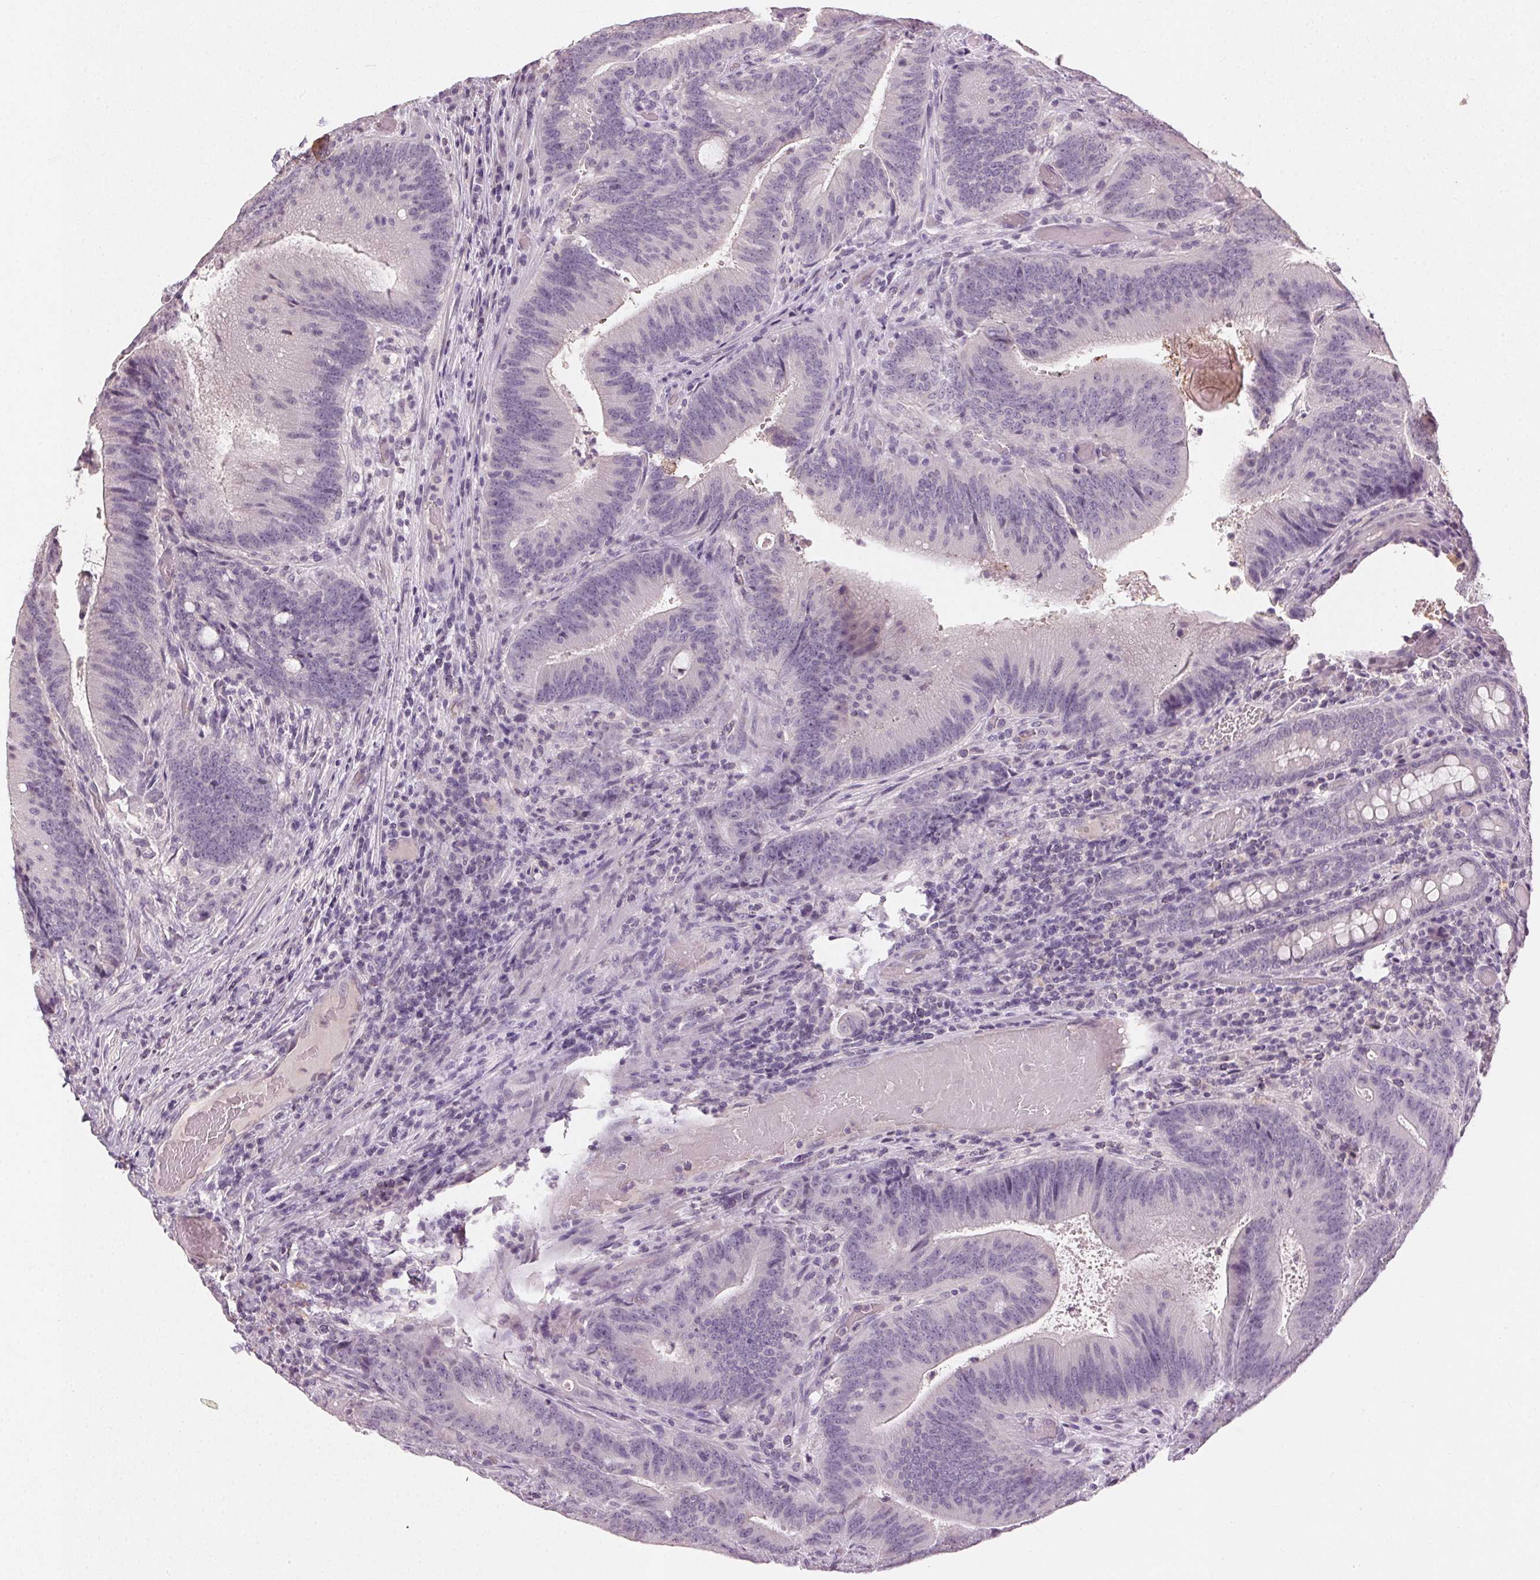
{"staining": {"intensity": "negative", "quantity": "none", "location": "none"}, "tissue": "colorectal cancer", "cell_type": "Tumor cells", "image_type": "cancer", "snomed": [{"axis": "morphology", "description": "Adenocarcinoma, NOS"}, {"axis": "topography", "description": "Colon"}], "caption": "An IHC photomicrograph of adenocarcinoma (colorectal) is shown. There is no staining in tumor cells of adenocarcinoma (colorectal).", "gene": "CLTRN", "patient": {"sex": "female", "age": 43}}